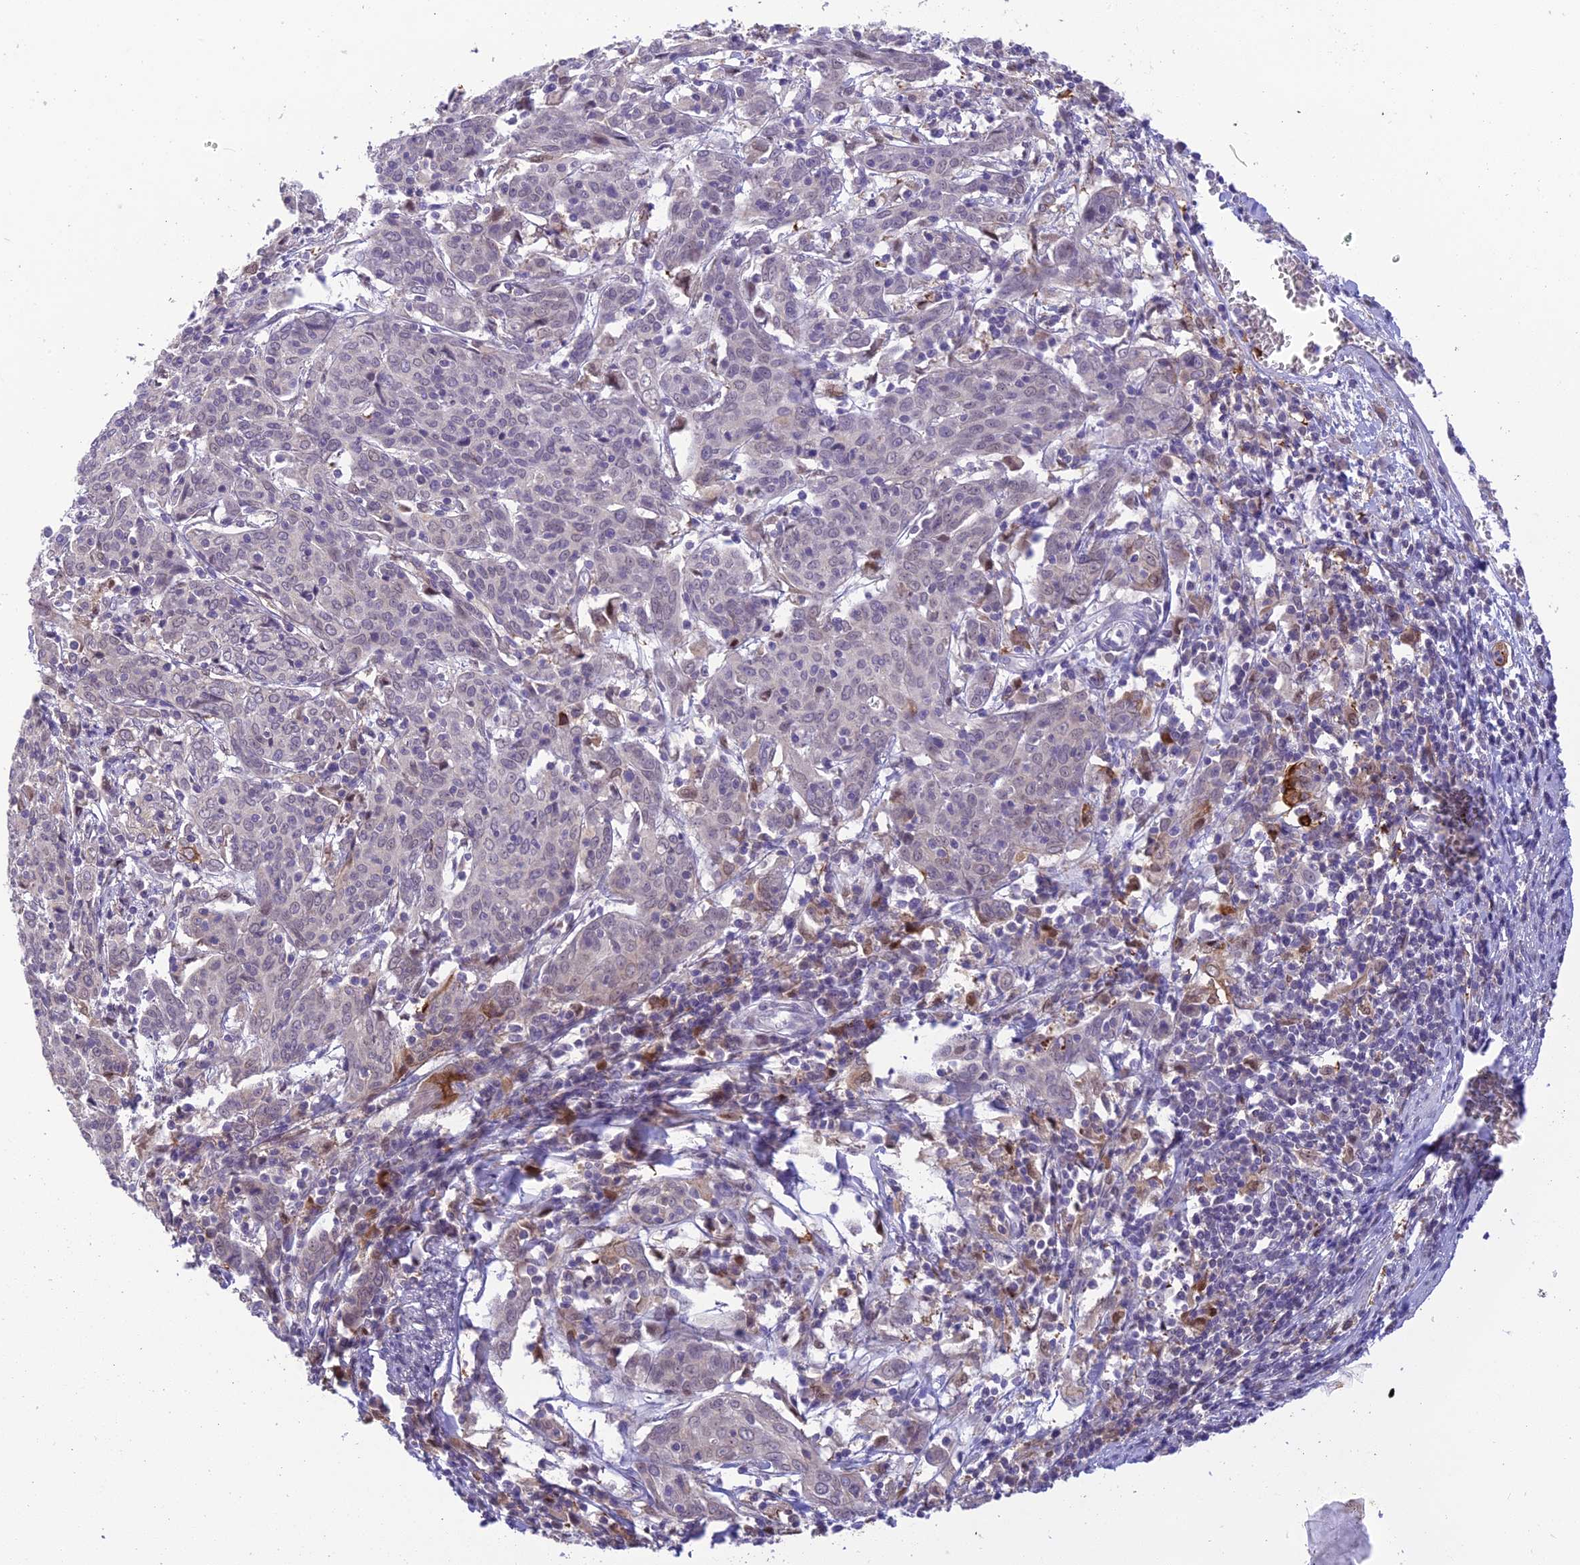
{"staining": {"intensity": "negative", "quantity": "none", "location": "none"}, "tissue": "cervical cancer", "cell_type": "Tumor cells", "image_type": "cancer", "snomed": [{"axis": "morphology", "description": "Squamous cell carcinoma, NOS"}, {"axis": "topography", "description": "Cervix"}], "caption": "Immunohistochemistry histopathology image of human cervical squamous cell carcinoma stained for a protein (brown), which exhibits no positivity in tumor cells. Brightfield microscopy of immunohistochemistry (IHC) stained with DAB (brown) and hematoxylin (blue), captured at high magnification.", "gene": "BMT2", "patient": {"sex": "female", "age": 67}}